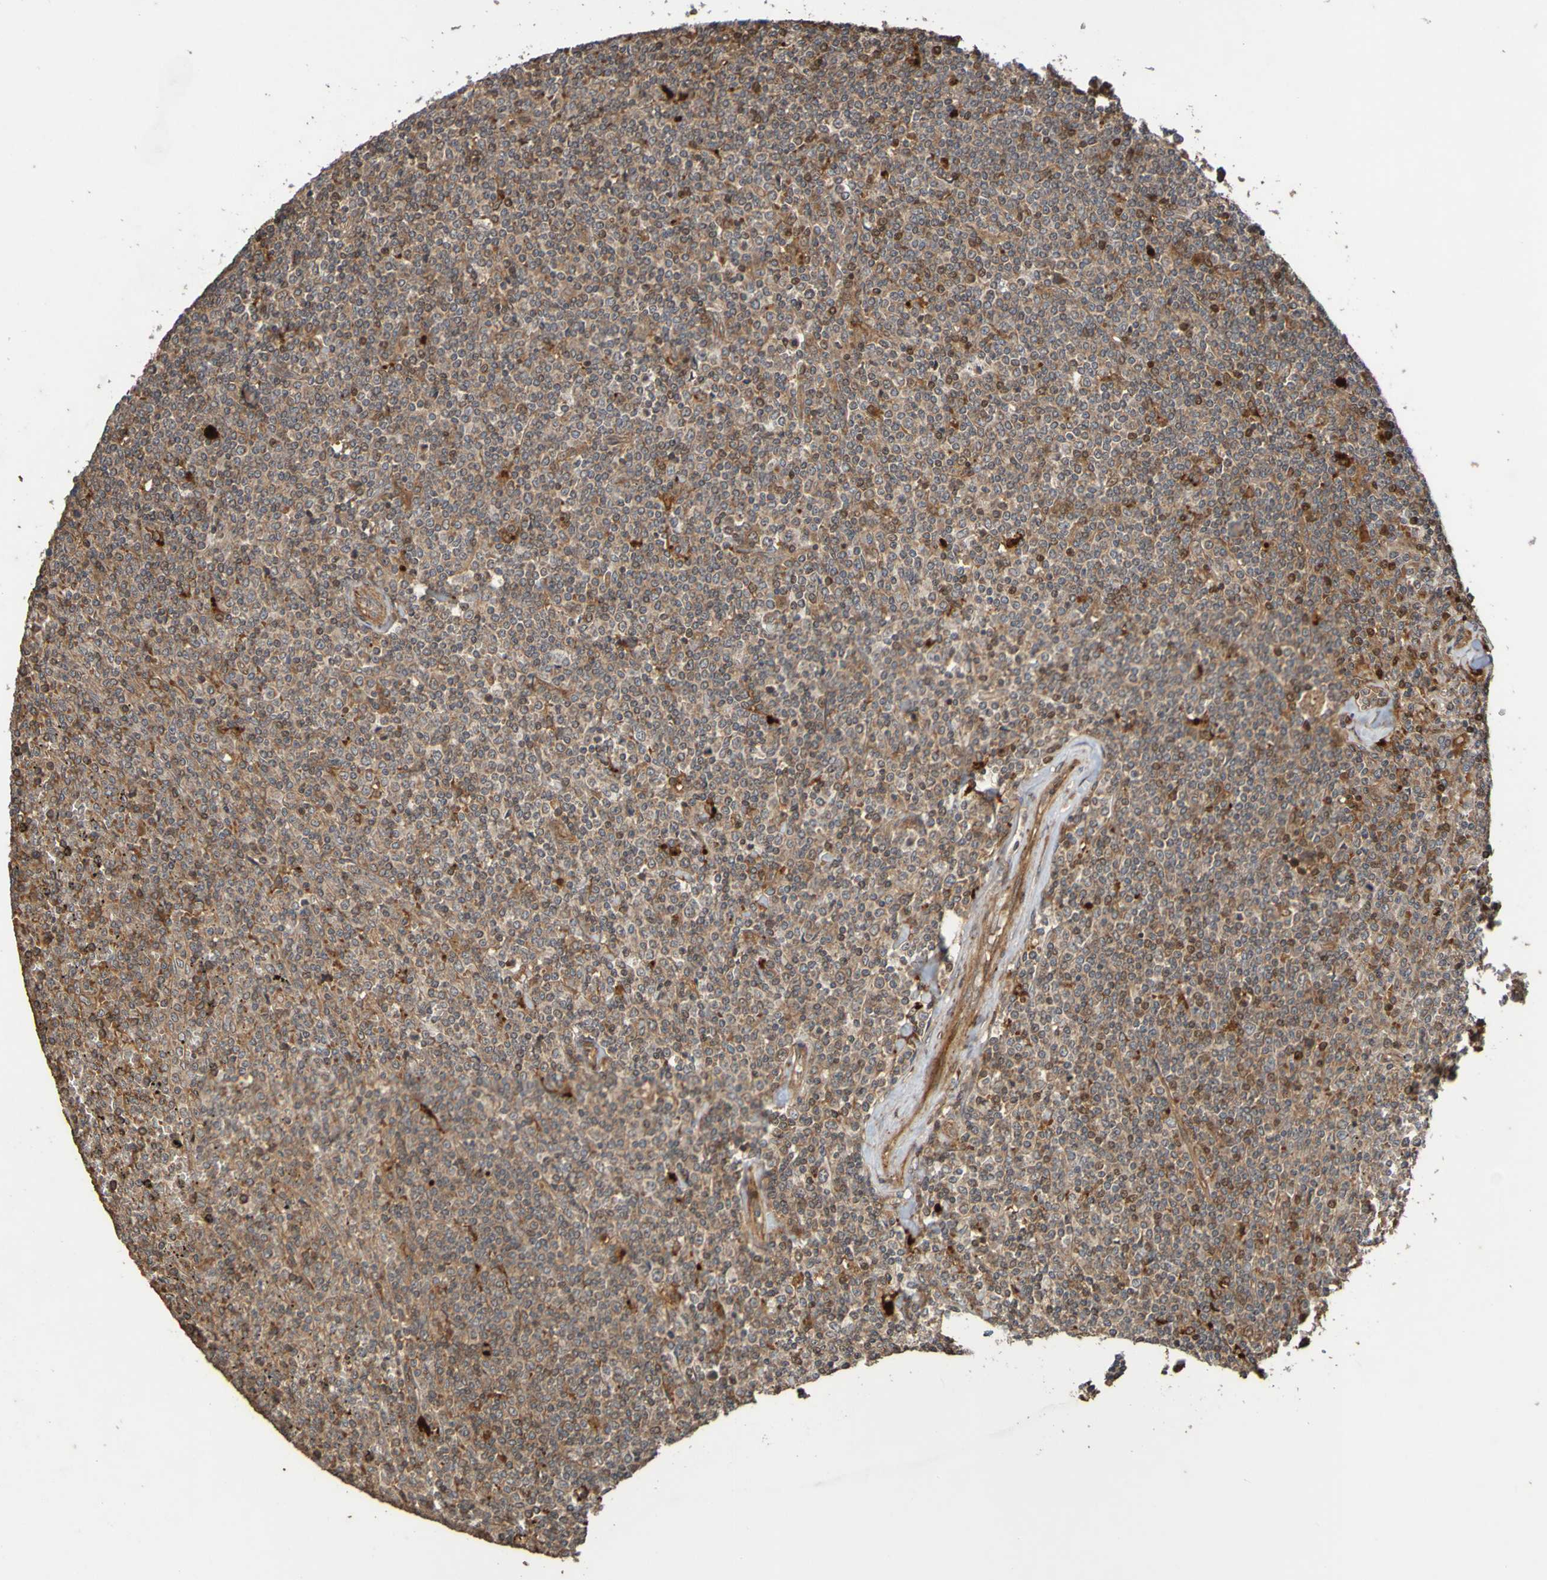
{"staining": {"intensity": "moderate", "quantity": ">75%", "location": "cytoplasmic/membranous"}, "tissue": "lymphoma", "cell_type": "Tumor cells", "image_type": "cancer", "snomed": [{"axis": "morphology", "description": "Malignant lymphoma, non-Hodgkin's type, Low grade"}, {"axis": "topography", "description": "Spleen"}], "caption": "Low-grade malignant lymphoma, non-Hodgkin's type was stained to show a protein in brown. There is medium levels of moderate cytoplasmic/membranous positivity in about >75% of tumor cells.", "gene": "UCN", "patient": {"sex": "female", "age": 19}}